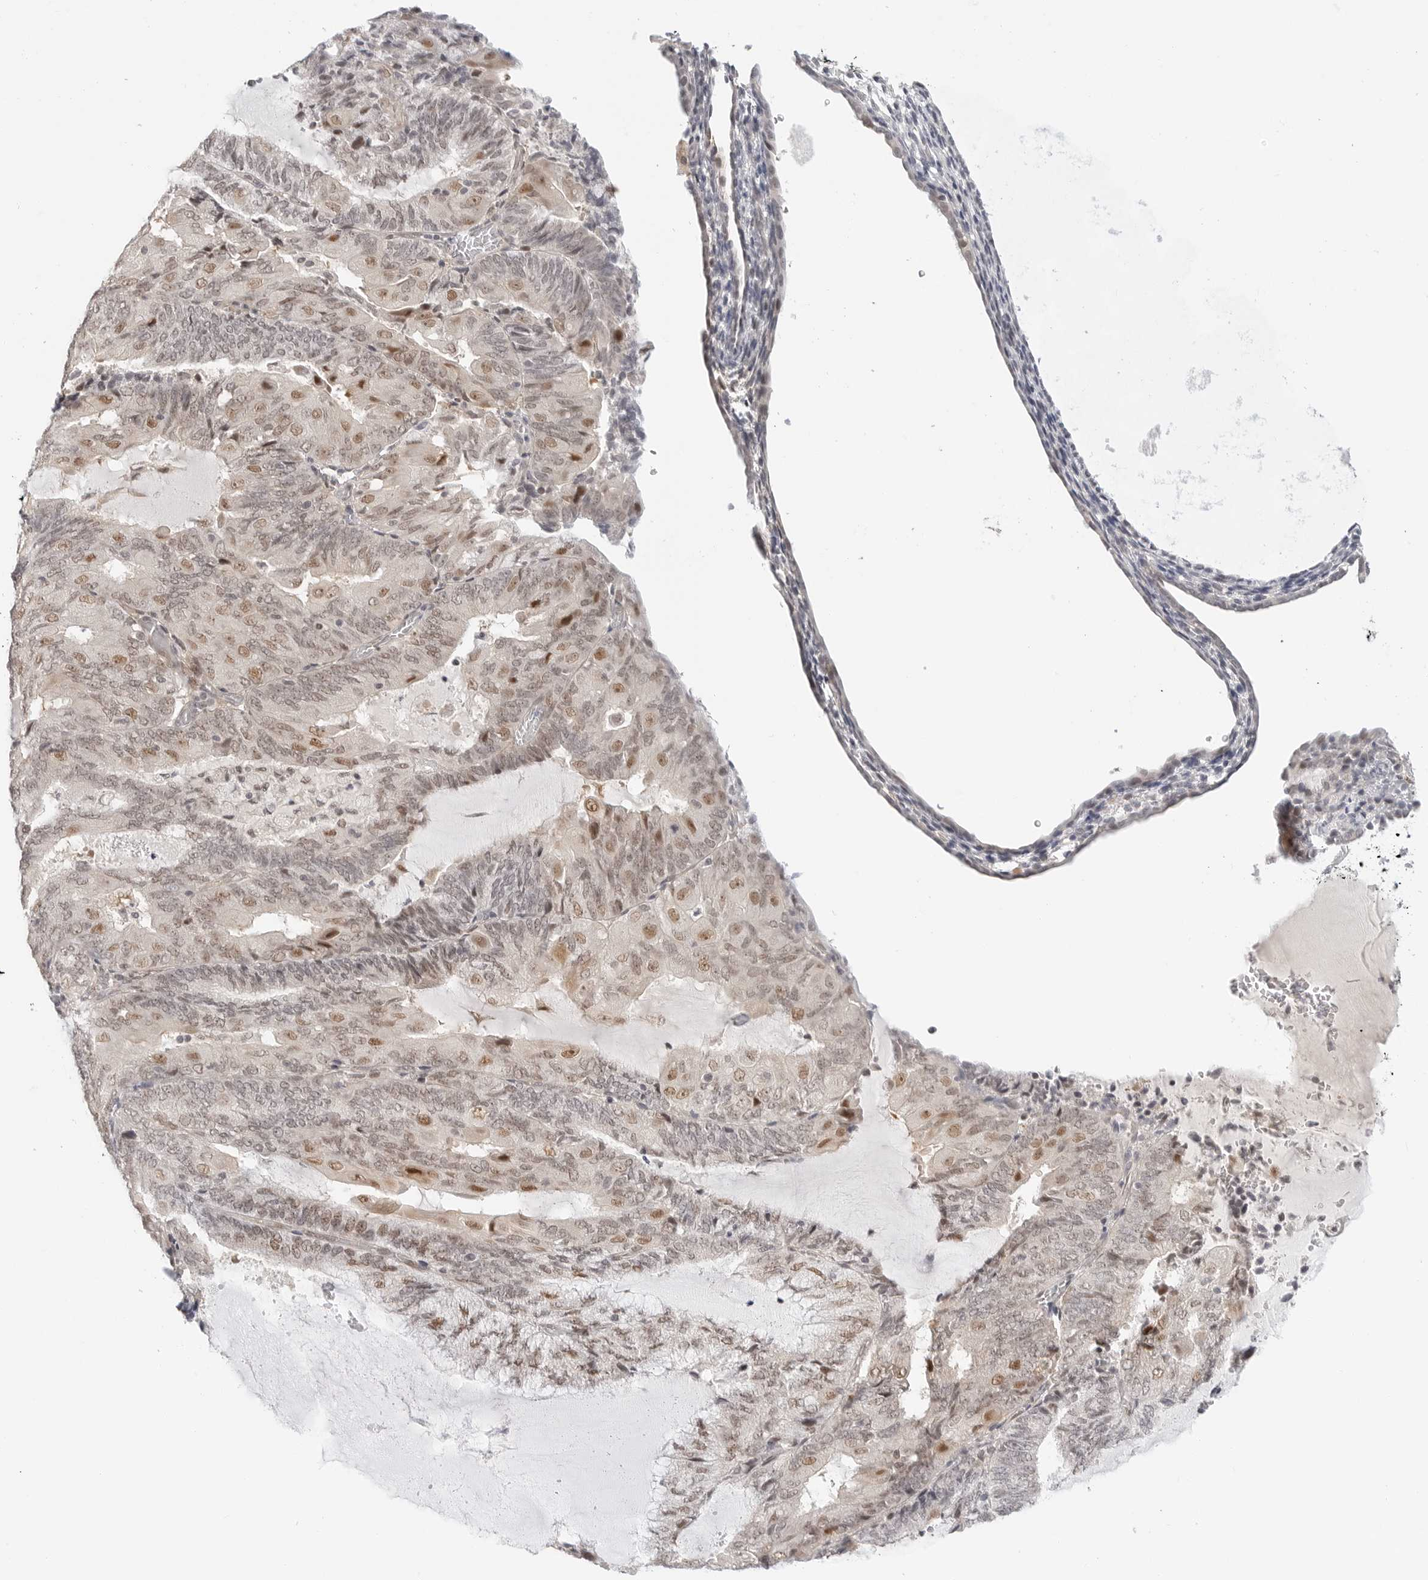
{"staining": {"intensity": "moderate", "quantity": "<25%", "location": "nuclear"}, "tissue": "endometrial cancer", "cell_type": "Tumor cells", "image_type": "cancer", "snomed": [{"axis": "morphology", "description": "Adenocarcinoma, NOS"}, {"axis": "topography", "description": "Endometrium"}], "caption": "Human endometrial cancer (adenocarcinoma) stained with a brown dye displays moderate nuclear positive positivity in about <25% of tumor cells.", "gene": "TSEN2", "patient": {"sex": "female", "age": 81}}